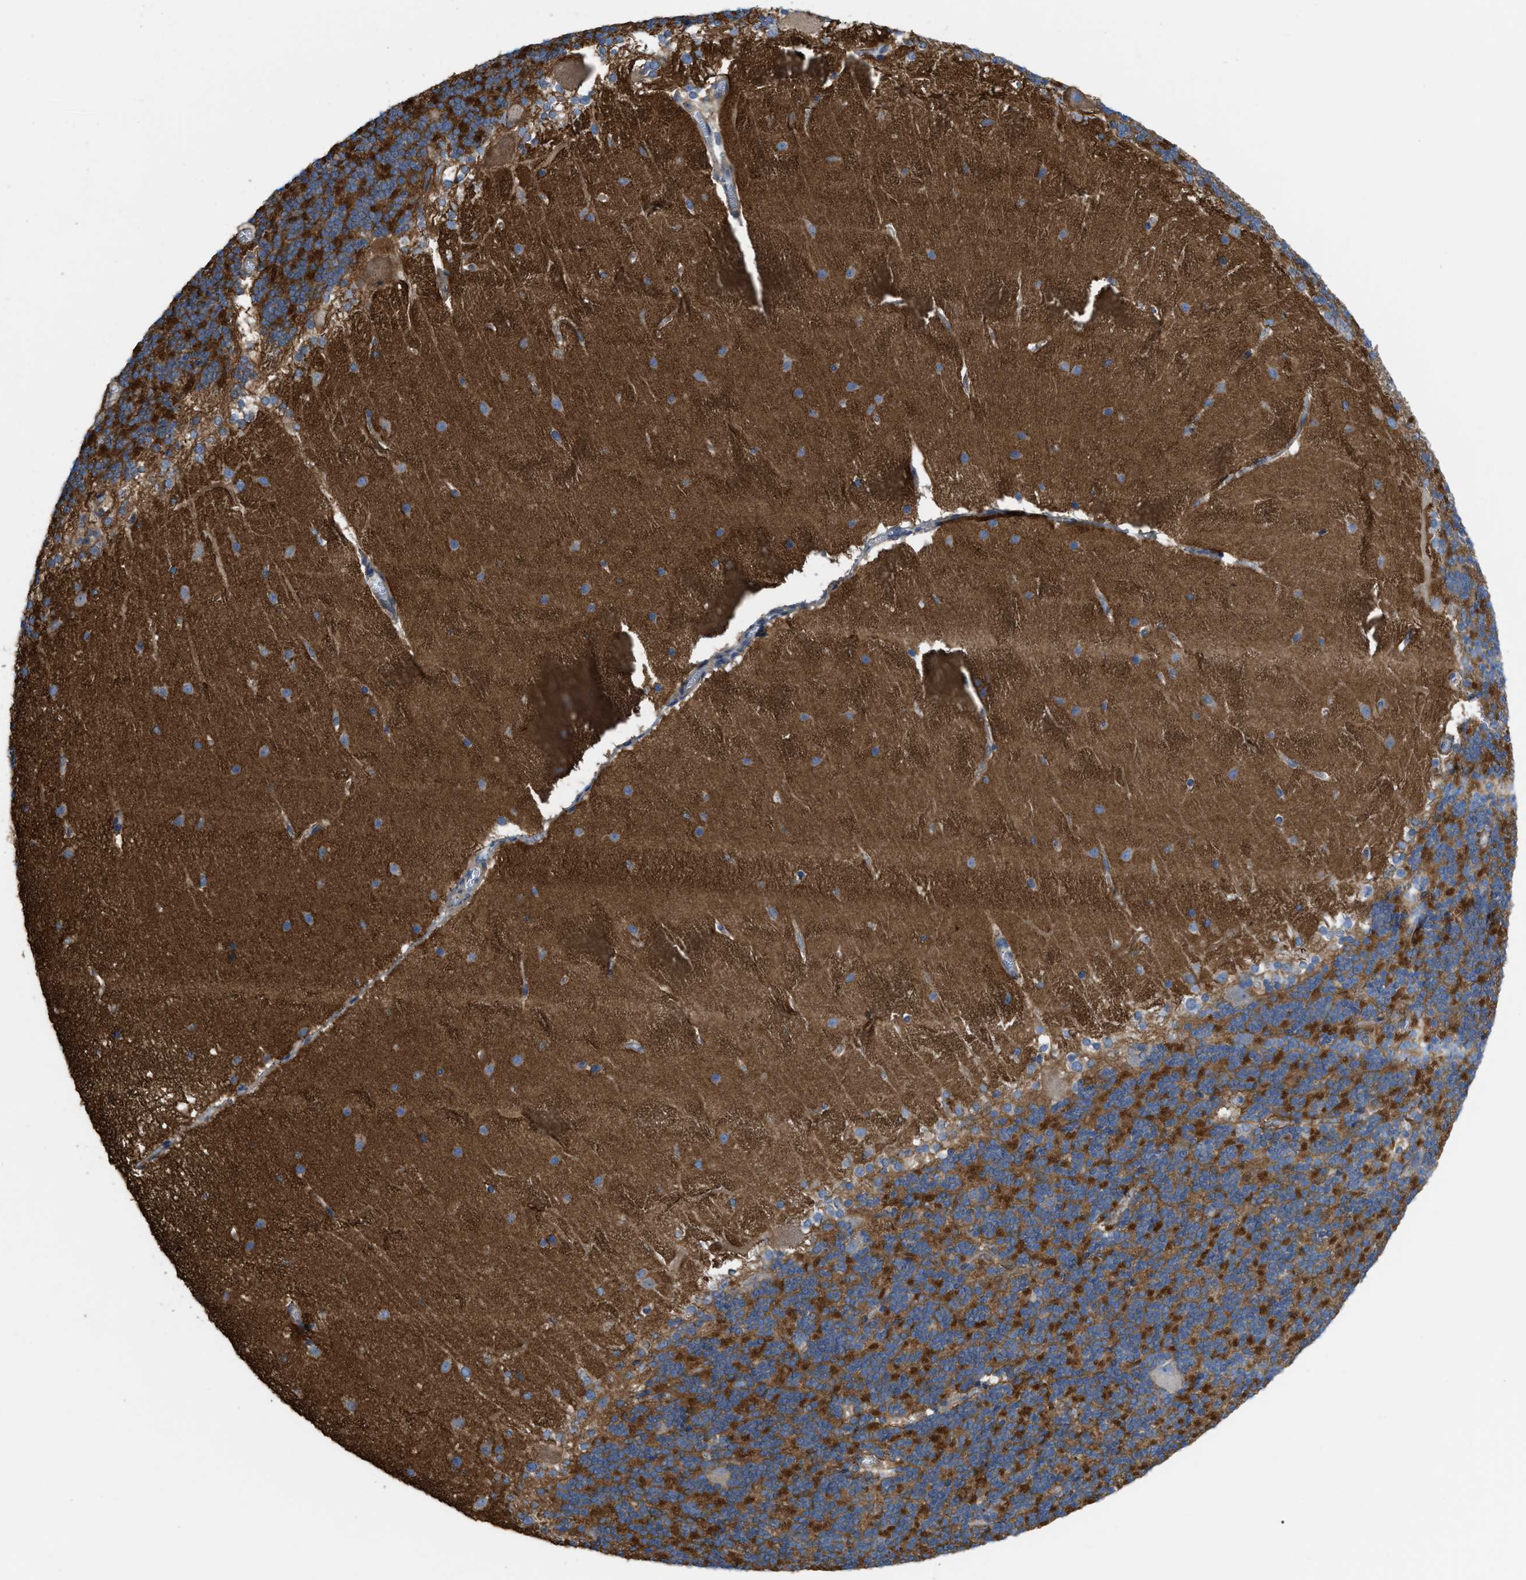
{"staining": {"intensity": "strong", "quantity": ">75%", "location": "cytoplasmic/membranous"}, "tissue": "cerebellum", "cell_type": "Cells in granular layer", "image_type": "normal", "snomed": [{"axis": "morphology", "description": "Normal tissue, NOS"}, {"axis": "topography", "description": "Cerebellum"}], "caption": "Cerebellum stained for a protein (brown) shows strong cytoplasmic/membranous positive staining in approximately >75% of cells in granular layer.", "gene": "MYO18A", "patient": {"sex": "female", "age": 19}}